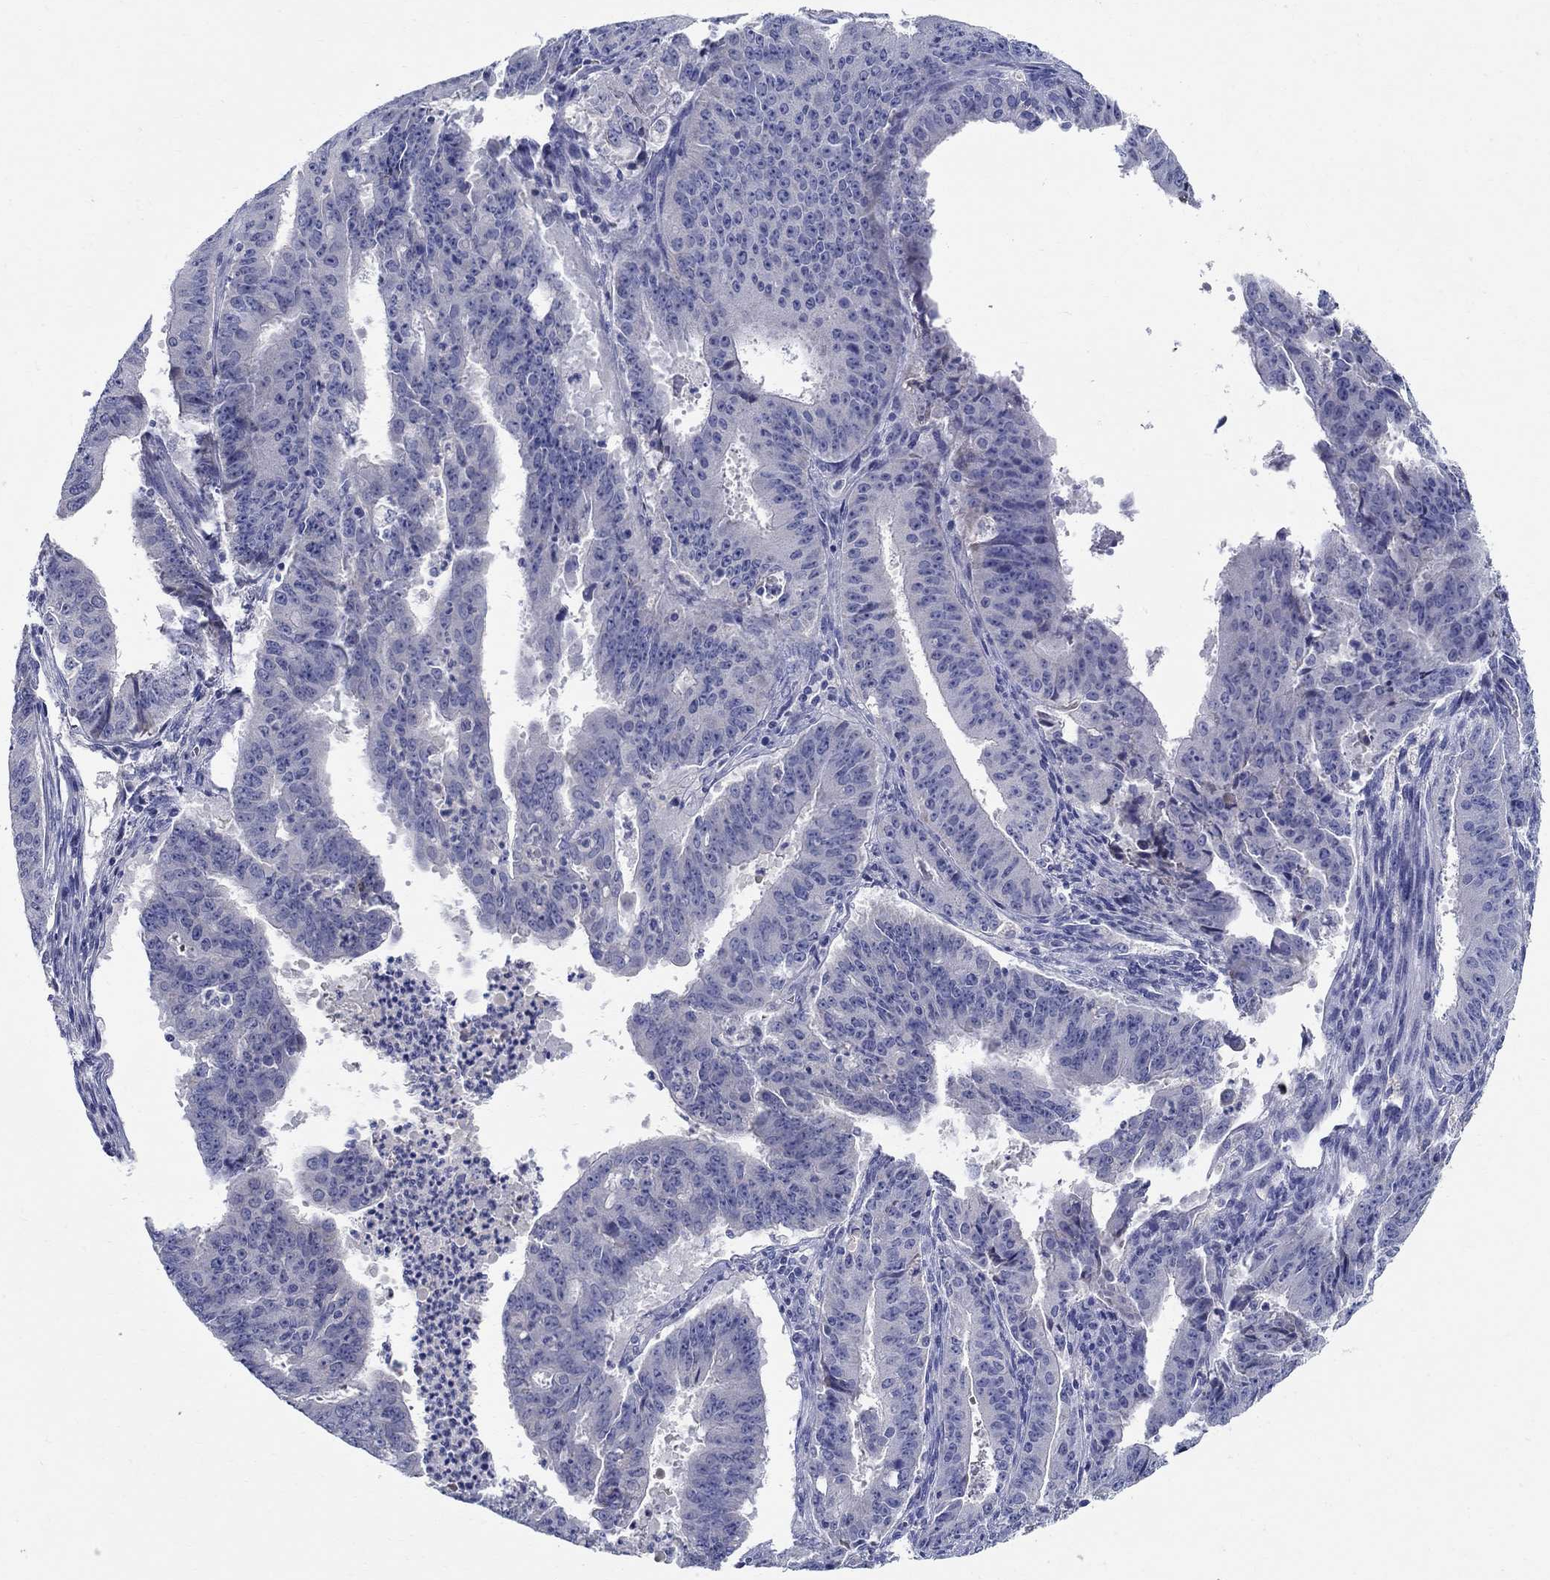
{"staining": {"intensity": "negative", "quantity": "none", "location": "none"}, "tissue": "ovarian cancer", "cell_type": "Tumor cells", "image_type": "cancer", "snomed": [{"axis": "morphology", "description": "Carcinoma, endometroid"}, {"axis": "topography", "description": "Ovary"}], "caption": "IHC of human ovarian endometroid carcinoma shows no staining in tumor cells.", "gene": "CRYGD", "patient": {"sex": "female", "age": 42}}